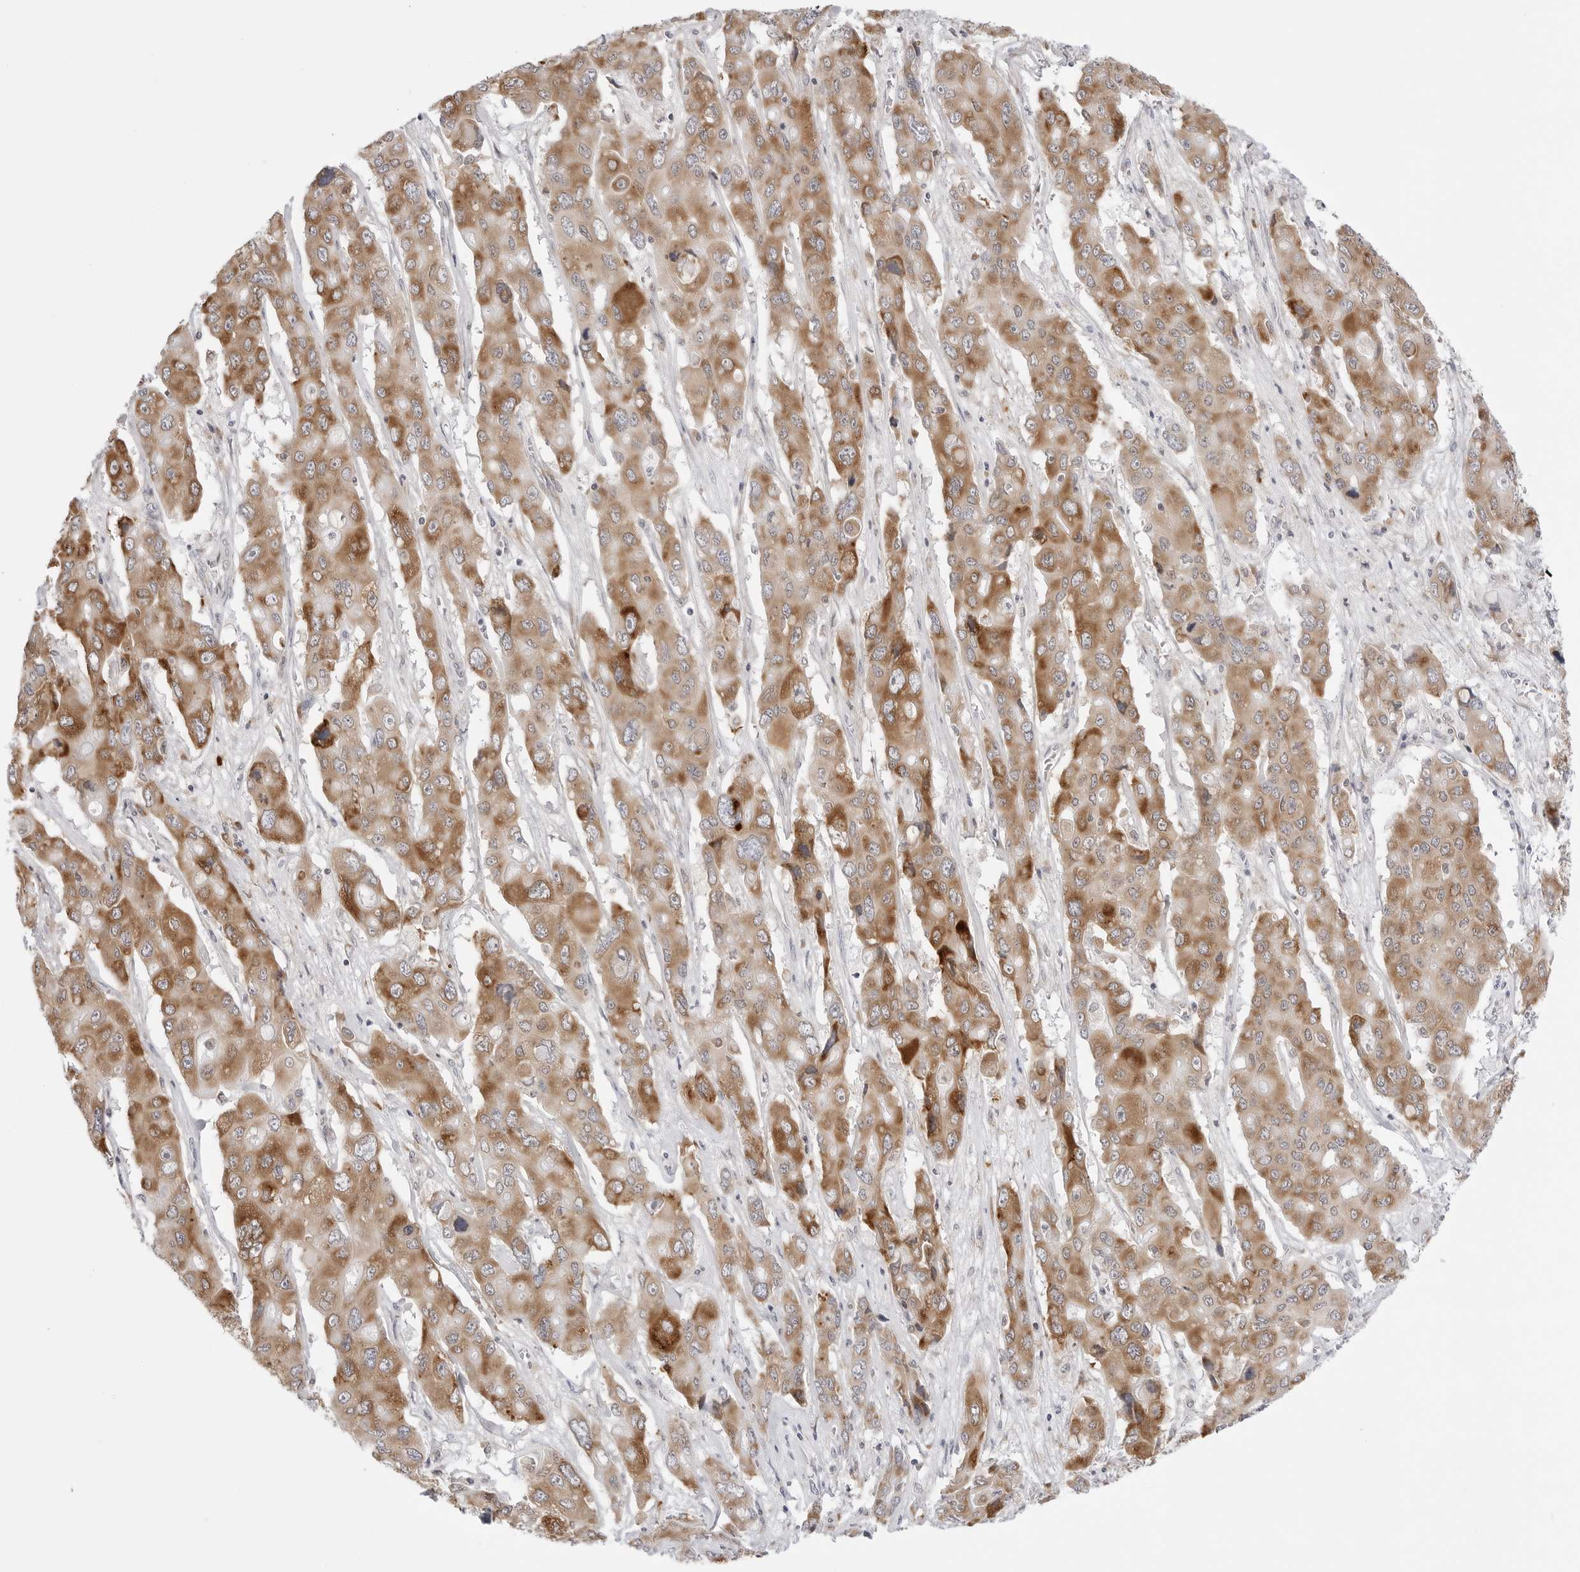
{"staining": {"intensity": "moderate", "quantity": ">75%", "location": "cytoplasmic/membranous"}, "tissue": "liver cancer", "cell_type": "Tumor cells", "image_type": "cancer", "snomed": [{"axis": "morphology", "description": "Cholangiocarcinoma"}, {"axis": "topography", "description": "Liver"}], "caption": "Tumor cells show moderate cytoplasmic/membranous positivity in approximately >75% of cells in liver cancer (cholangiocarcinoma). (Brightfield microscopy of DAB IHC at high magnification).", "gene": "RPN1", "patient": {"sex": "male", "age": 67}}